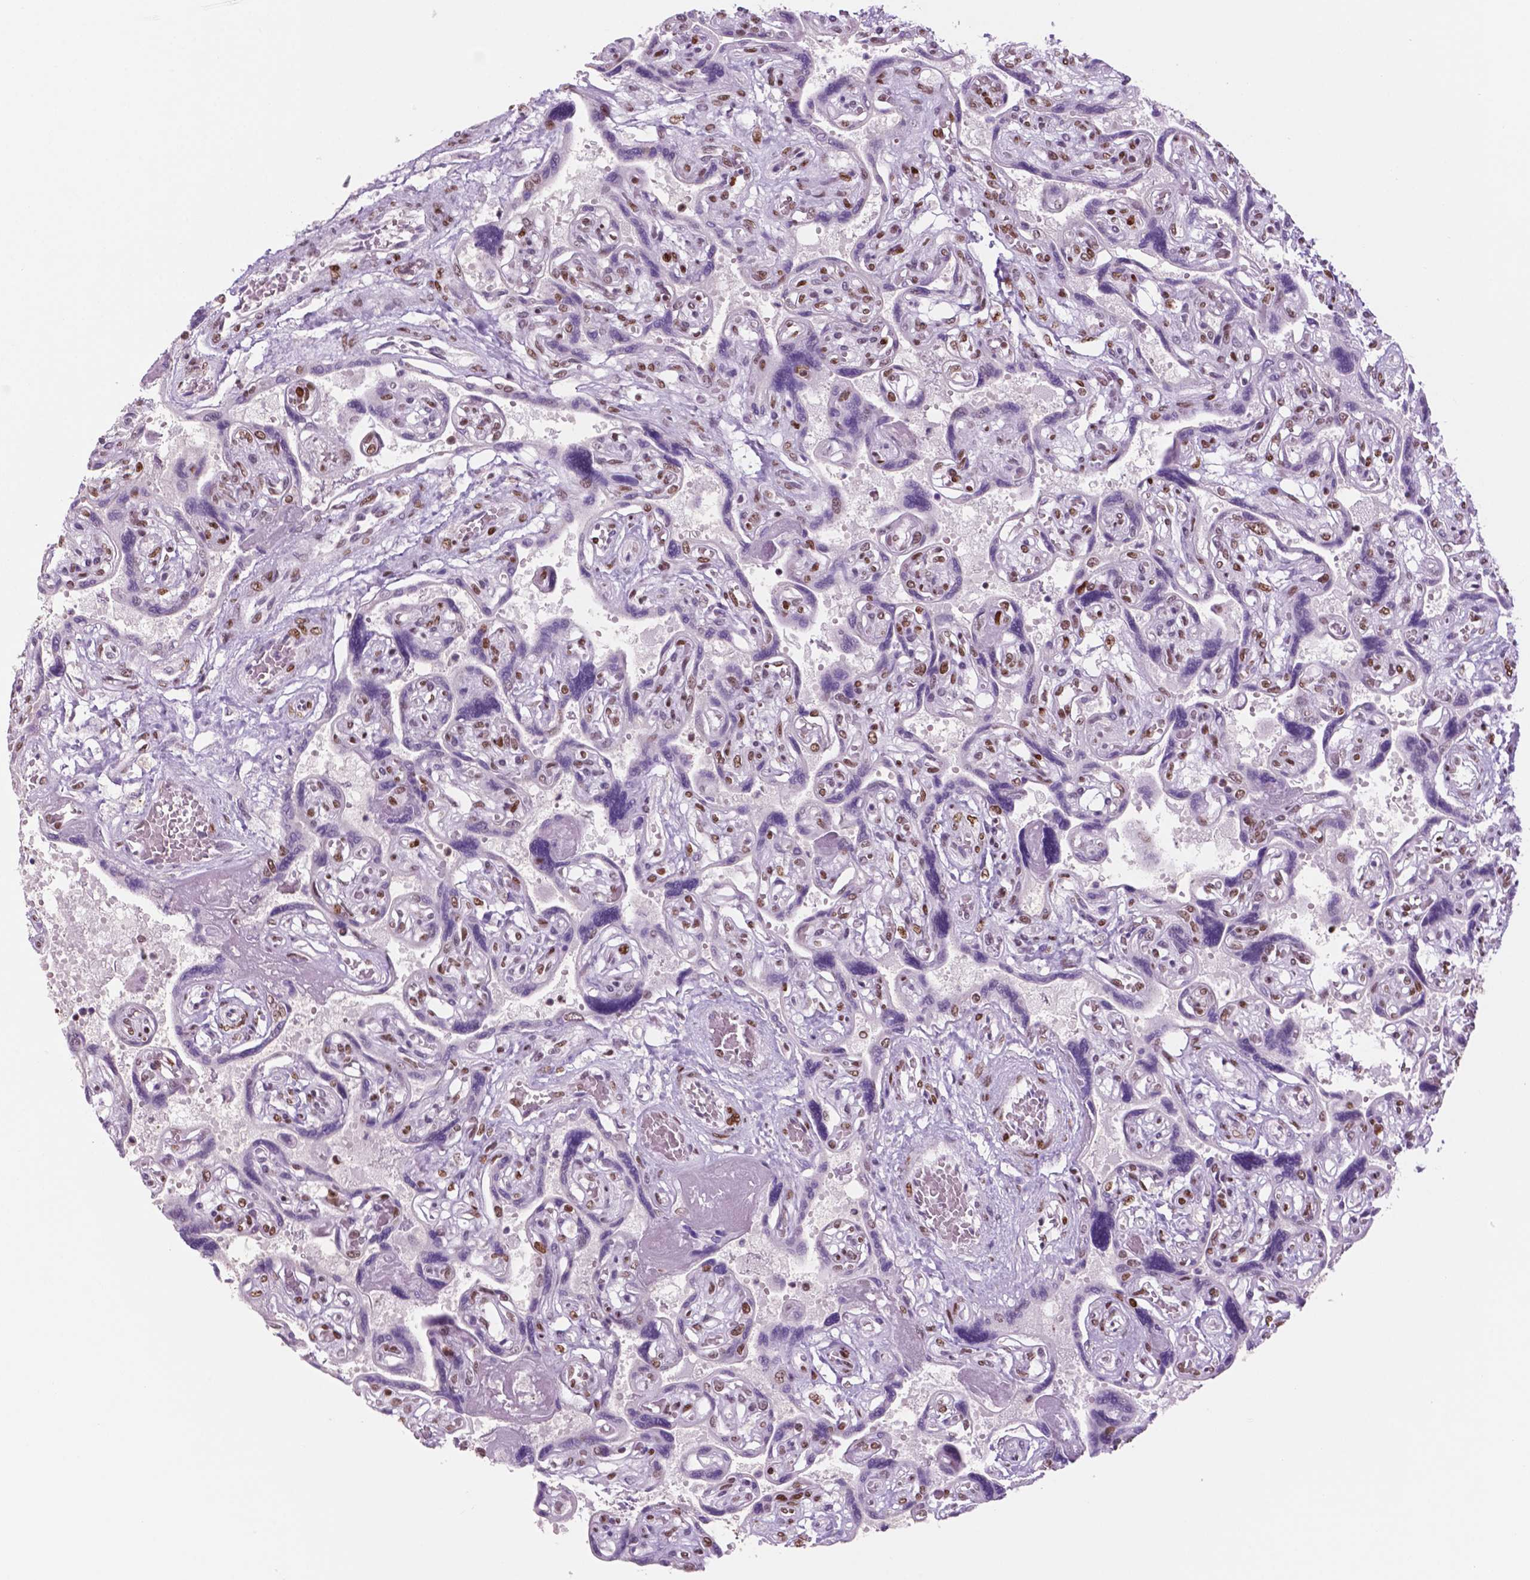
{"staining": {"intensity": "strong", "quantity": ">75%", "location": "nuclear"}, "tissue": "placenta", "cell_type": "Decidual cells", "image_type": "normal", "snomed": [{"axis": "morphology", "description": "Normal tissue, NOS"}, {"axis": "topography", "description": "Placenta"}], "caption": "Brown immunohistochemical staining in normal human placenta displays strong nuclear staining in approximately >75% of decidual cells.", "gene": "MSH6", "patient": {"sex": "female", "age": 32}}